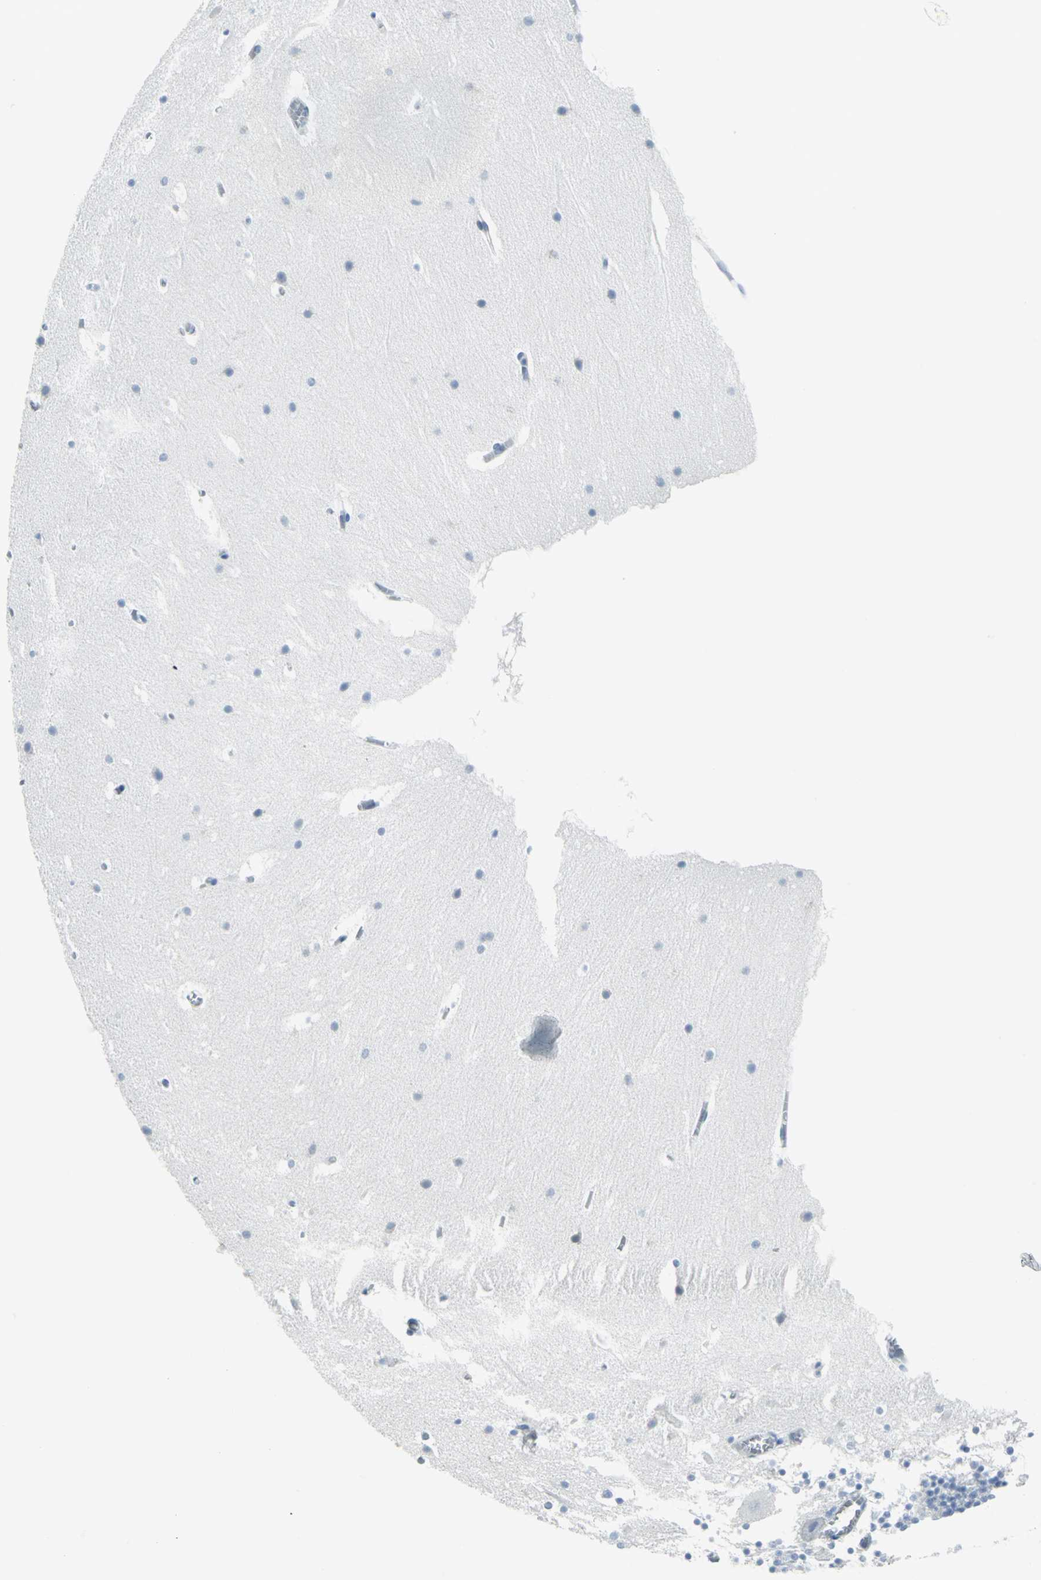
{"staining": {"intensity": "negative", "quantity": "none", "location": "none"}, "tissue": "cerebellum", "cell_type": "Cells in molecular layer", "image_type": "normal", "snomed": [{"axis": "morphology", "description": "Normal tissue, NOS"}, {"axis": "topography", "description": "Cerebellum"}], "caption": "A histopathology image of cerebellum stained for a protein demonstrates no brown staining in cells in molecular layer. (Stains: DAB immunohistochemistry (IHC) with hematoxylin counter stain, Microscopy: brightfield microscopy at high magnification).", "gene": "DNAI2", "patient": {"sex": "male", "age": 45}}